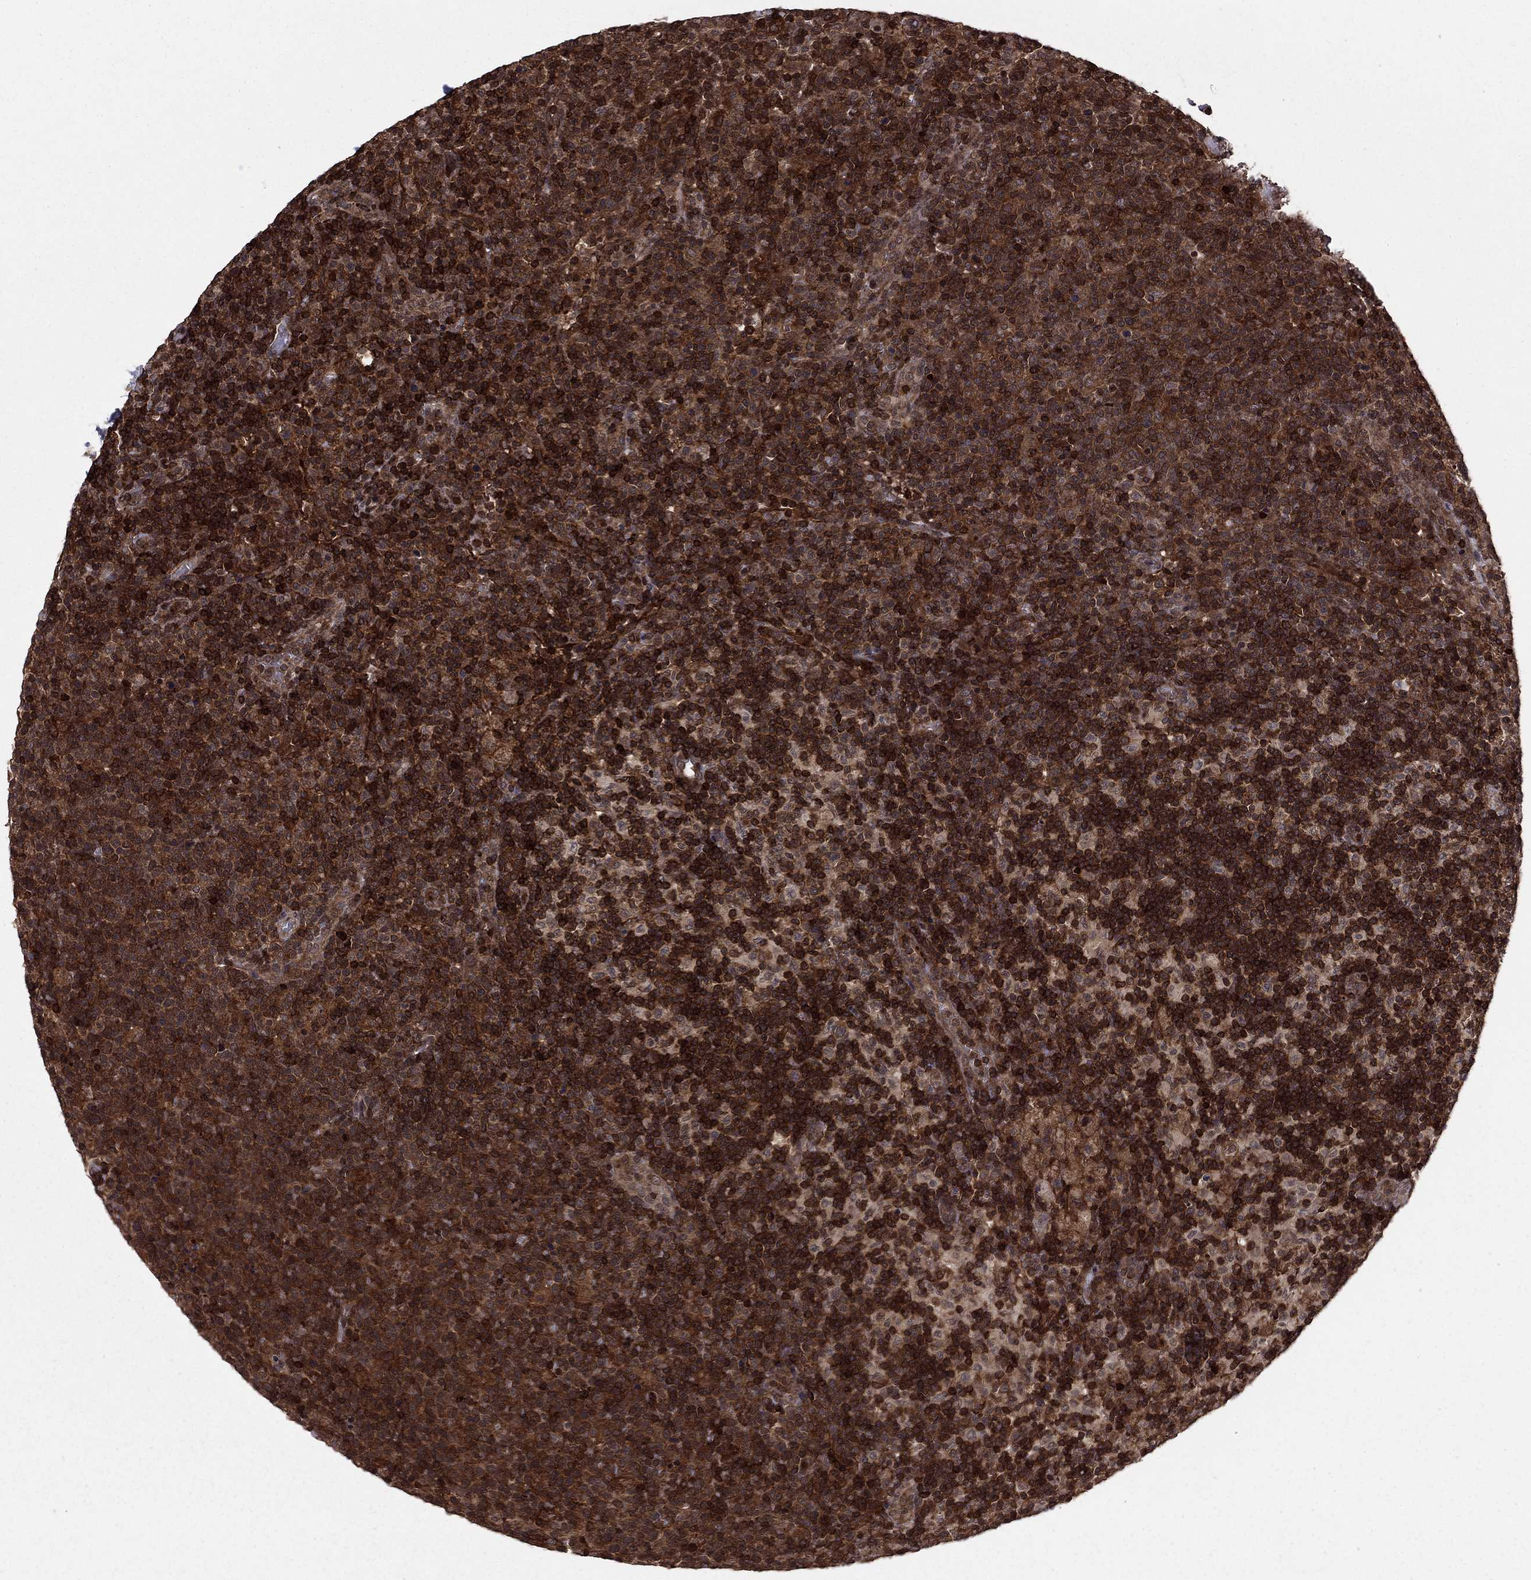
{"staining": {"intensity": "strong", "quantity": ">75%", "location": "cytoplasmic/membranous,nuclear"}, "tissue": "lymphoma", "cell_type": "Tumor cells", "image_type": "cancer", "snomed": [{"axis": "morphology", "description": "Malignant lymphoma, non-Hodgkin's type, High grade"}, {"axis": "topography", "description": "Lymph node"}], "caption": "There is high levels of strong cytoplasmic/membranous and nuclear positivity in tumor cells of high-grade malignant lymphoma, non-Hodgkin's type, as demonstrated by immunohistochemical staining (brown color).", "gene": "SSX2IP", "patient": {"sex": "male", "age": 61}}